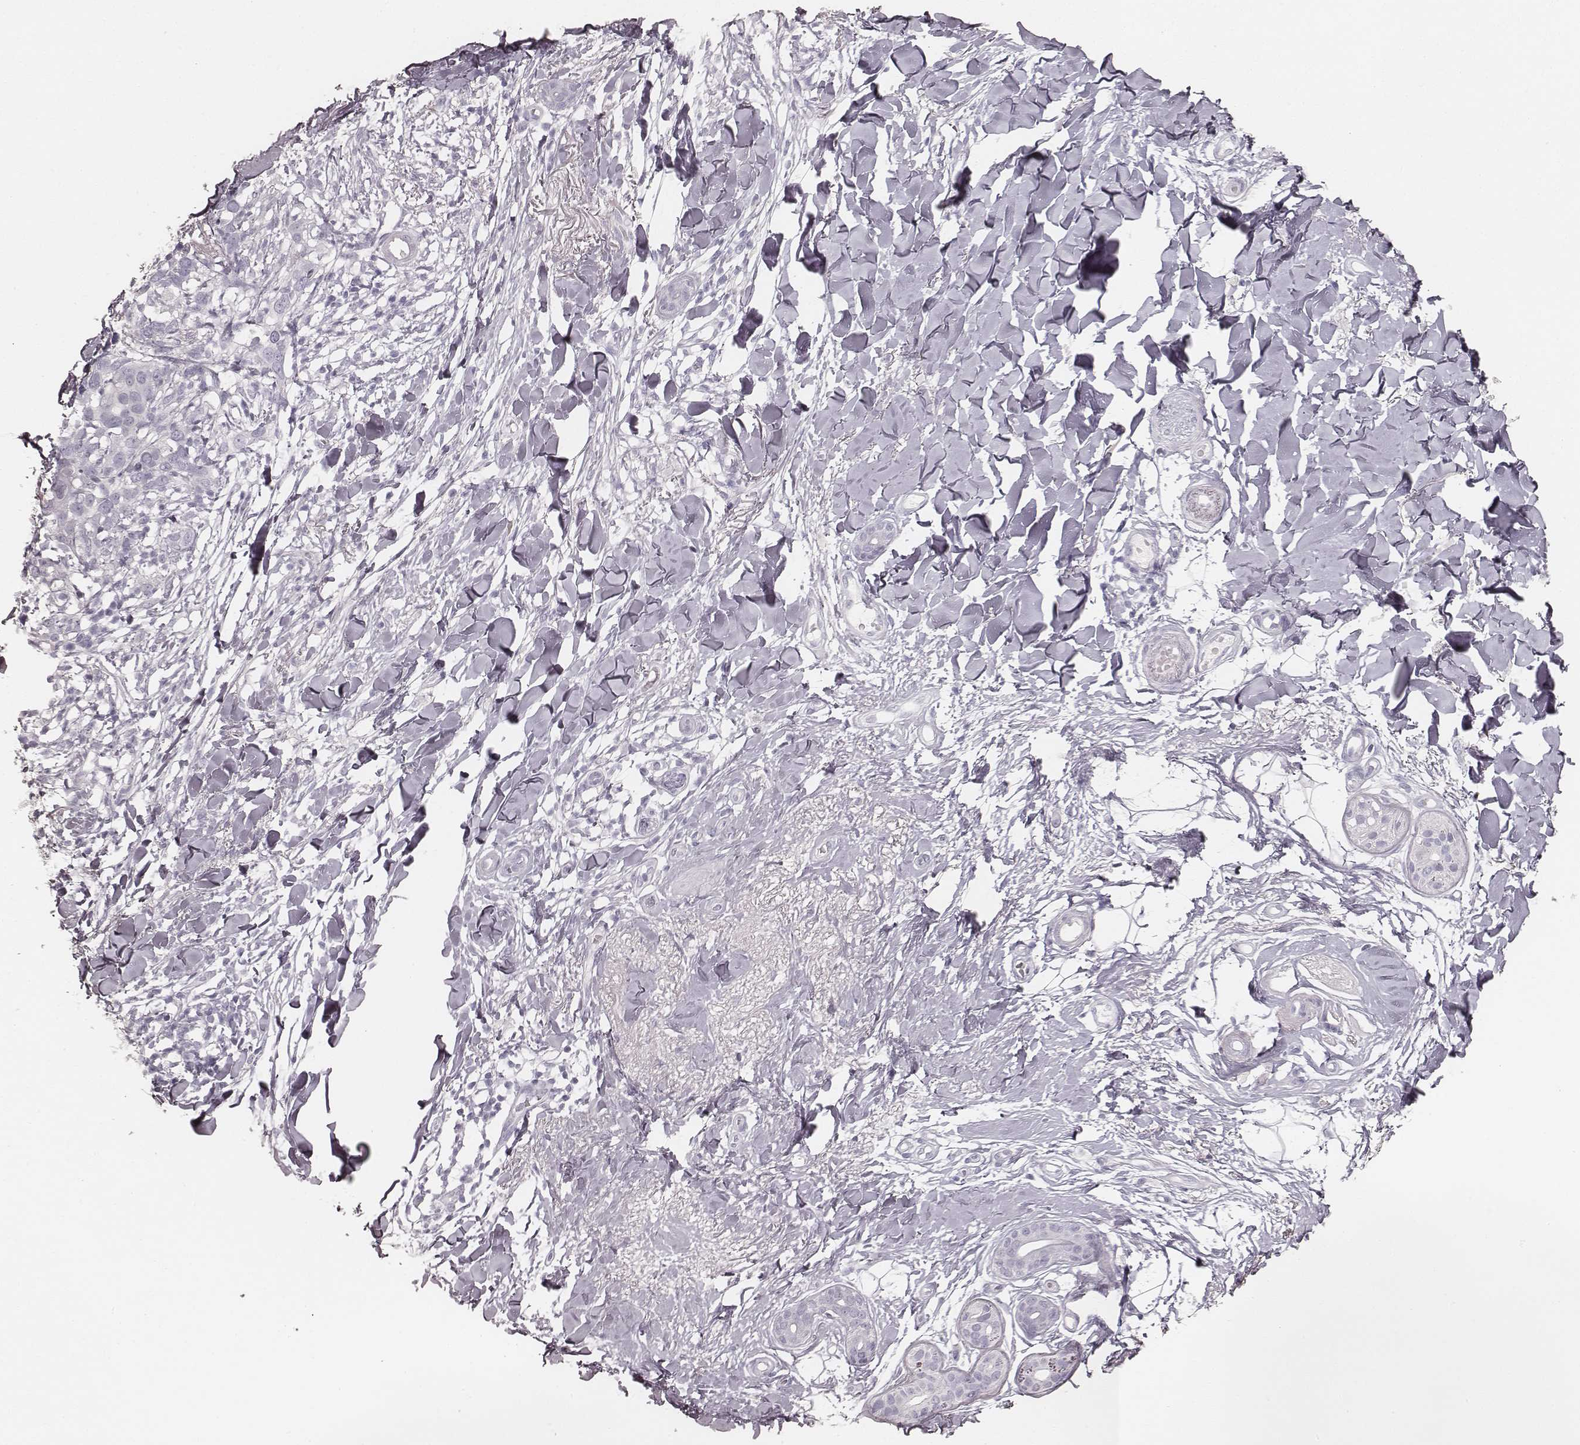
{"staining": {"intensity": "negative", "quantity": "none", "location": "none"}, "tissue": "skin cancer", "cell_type": "Tumor cells", "image_type": "cancer", "snomed": [{"axis": "morphology", "description": "Normal tissue, NOS"}, {"axis": "morphology", "description": "Basal cell carcinoma"}, {"axis": "topography", "description": "Skin"}], "caption": "The histopathology image shows no significant staining in tumor cells of skin cancer.", "gene": "KRT34", "patient": {"sex": "male", "age": 84}}